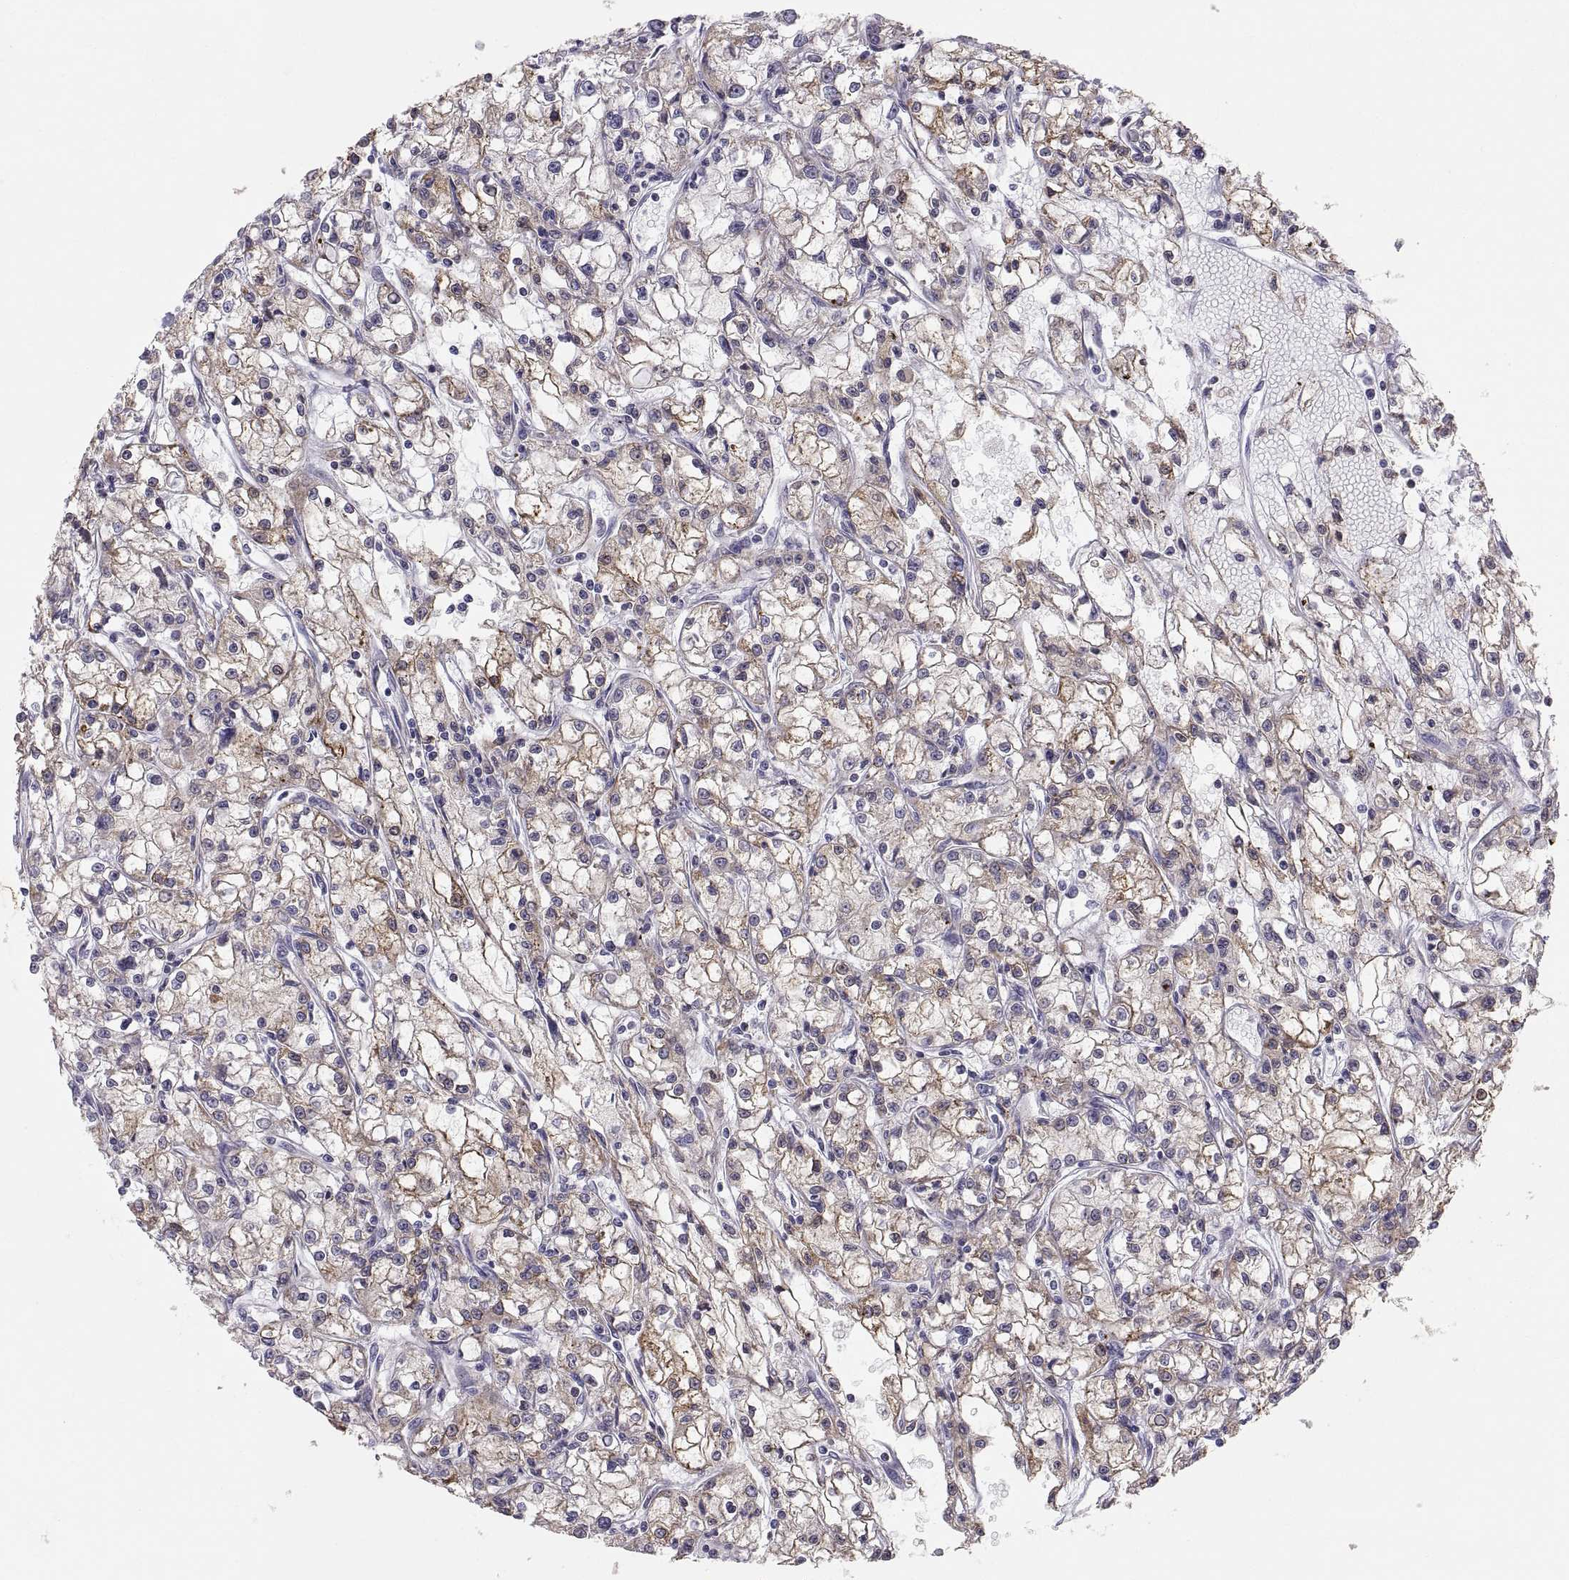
{"staining": {"intensity": "moderate", "quantity": "25%-75%", "location": "cytoplasmic/membranous"}, "tissue": "renal cancer", "cell_type": "Tumor cells", "image_type": "cancer", "snomed": [{"axis": "morphology", "description": "Adenocarcinoma, NOS"}, {"axis": "topography", "description": "Kidney"}], "caption": "Tumor cells demonstrate moderate cytoplasmic/membranous positivity in approximately 25%-75% of cells in renal adenocarcinoma.", "gene": "ERO1A", "patient": {"sex": "female", "age": 59}}